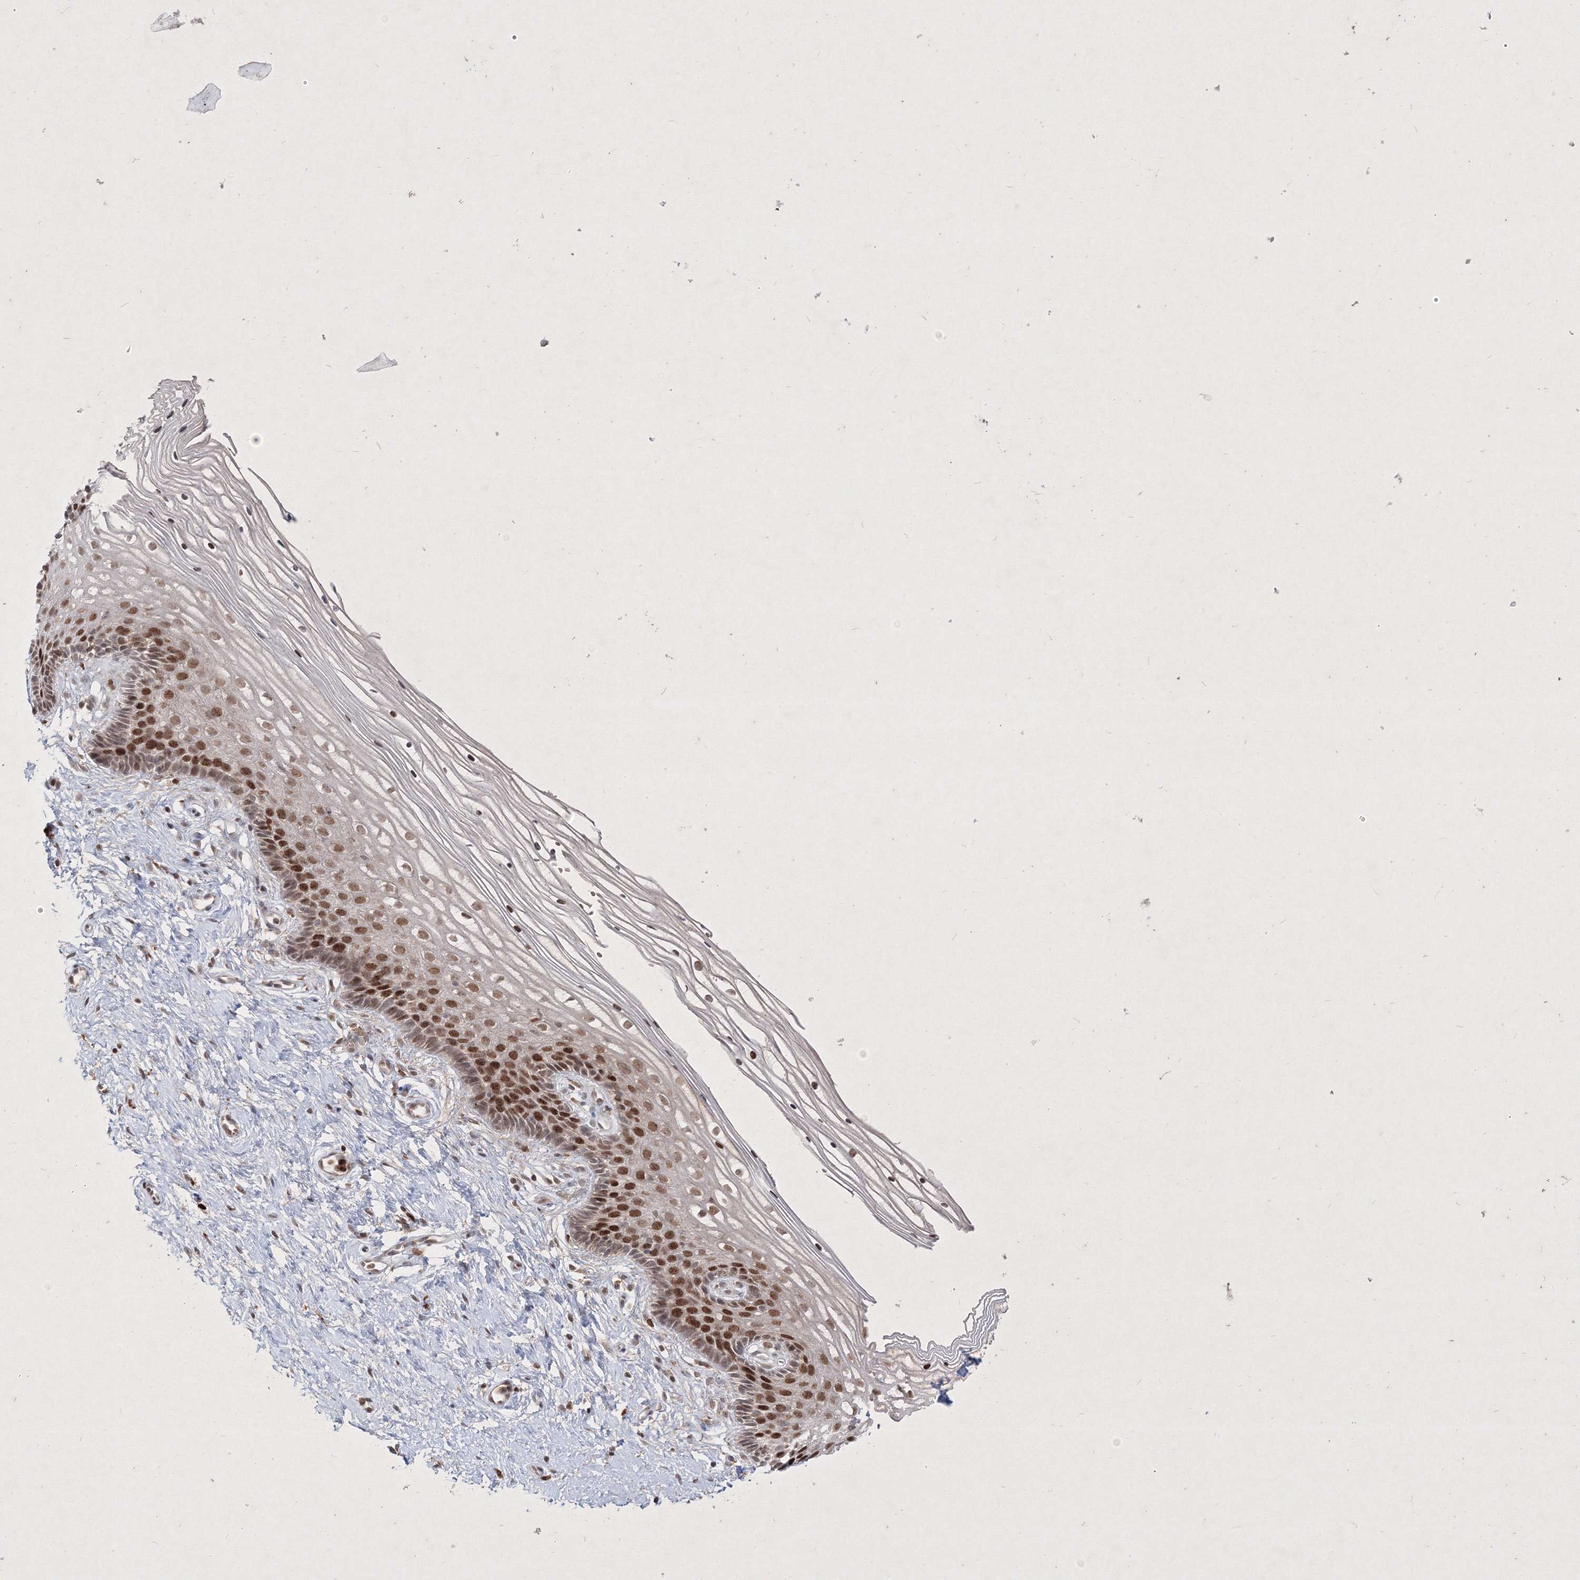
{"staining": {"intensity": "negative", "quantity": "none", "location": "none"}, "tissue": "cervix", "cell_type": "Glandular cells", "image_type": "normal", "snomed": [{"axis": "morphology", "description": "Normal tissue, NOS"}, {"axis": "topography", "description": "Cervix"}], "caption": "Immunohistochemistry of unremarkable human cervix demonstrates no staining in glandular cells.", "gene": "TAB1", "patient": {"sex": "female", "age": 33}}